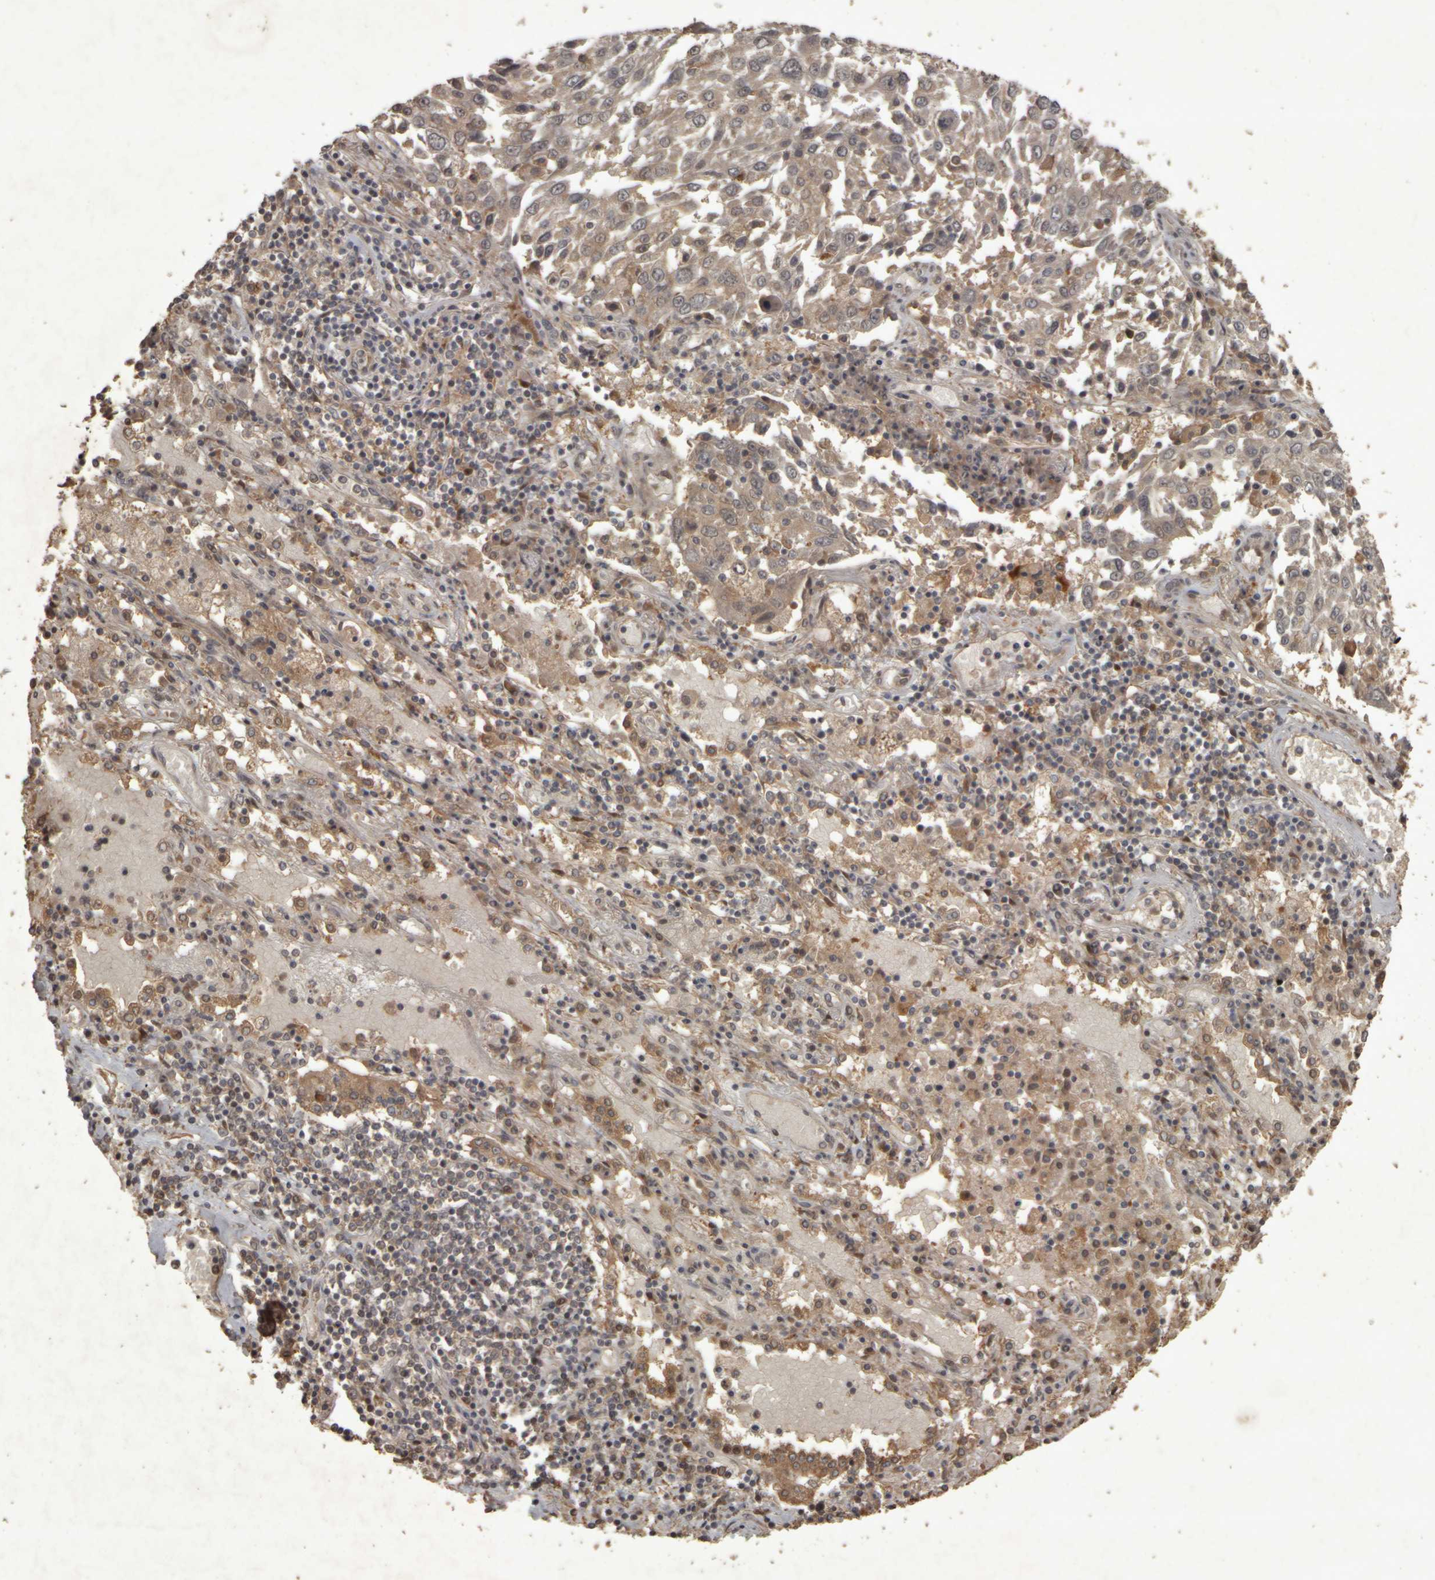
{"staining": {"intensity": "weak", "quantity": ">75%", "location": "cytoplasmic/membranous"}, "tissue": "lung cancer", "cell_type": "Tumor cells", "image_type": "cancer", "snomed": [{"axis": "morphology", "description": "Squamous cell carcinoma, NOS"}, {"axis": "topography", "description": "Lung"}], "caption": "Immunohistochemistry of lung squamous cell carcinoma exhibits low levels of weak cytoplasmic/membranous expression in about >75% of tumor cells.", "gene": "ACO1", "patient": {"sex": "male", "age": 65}}